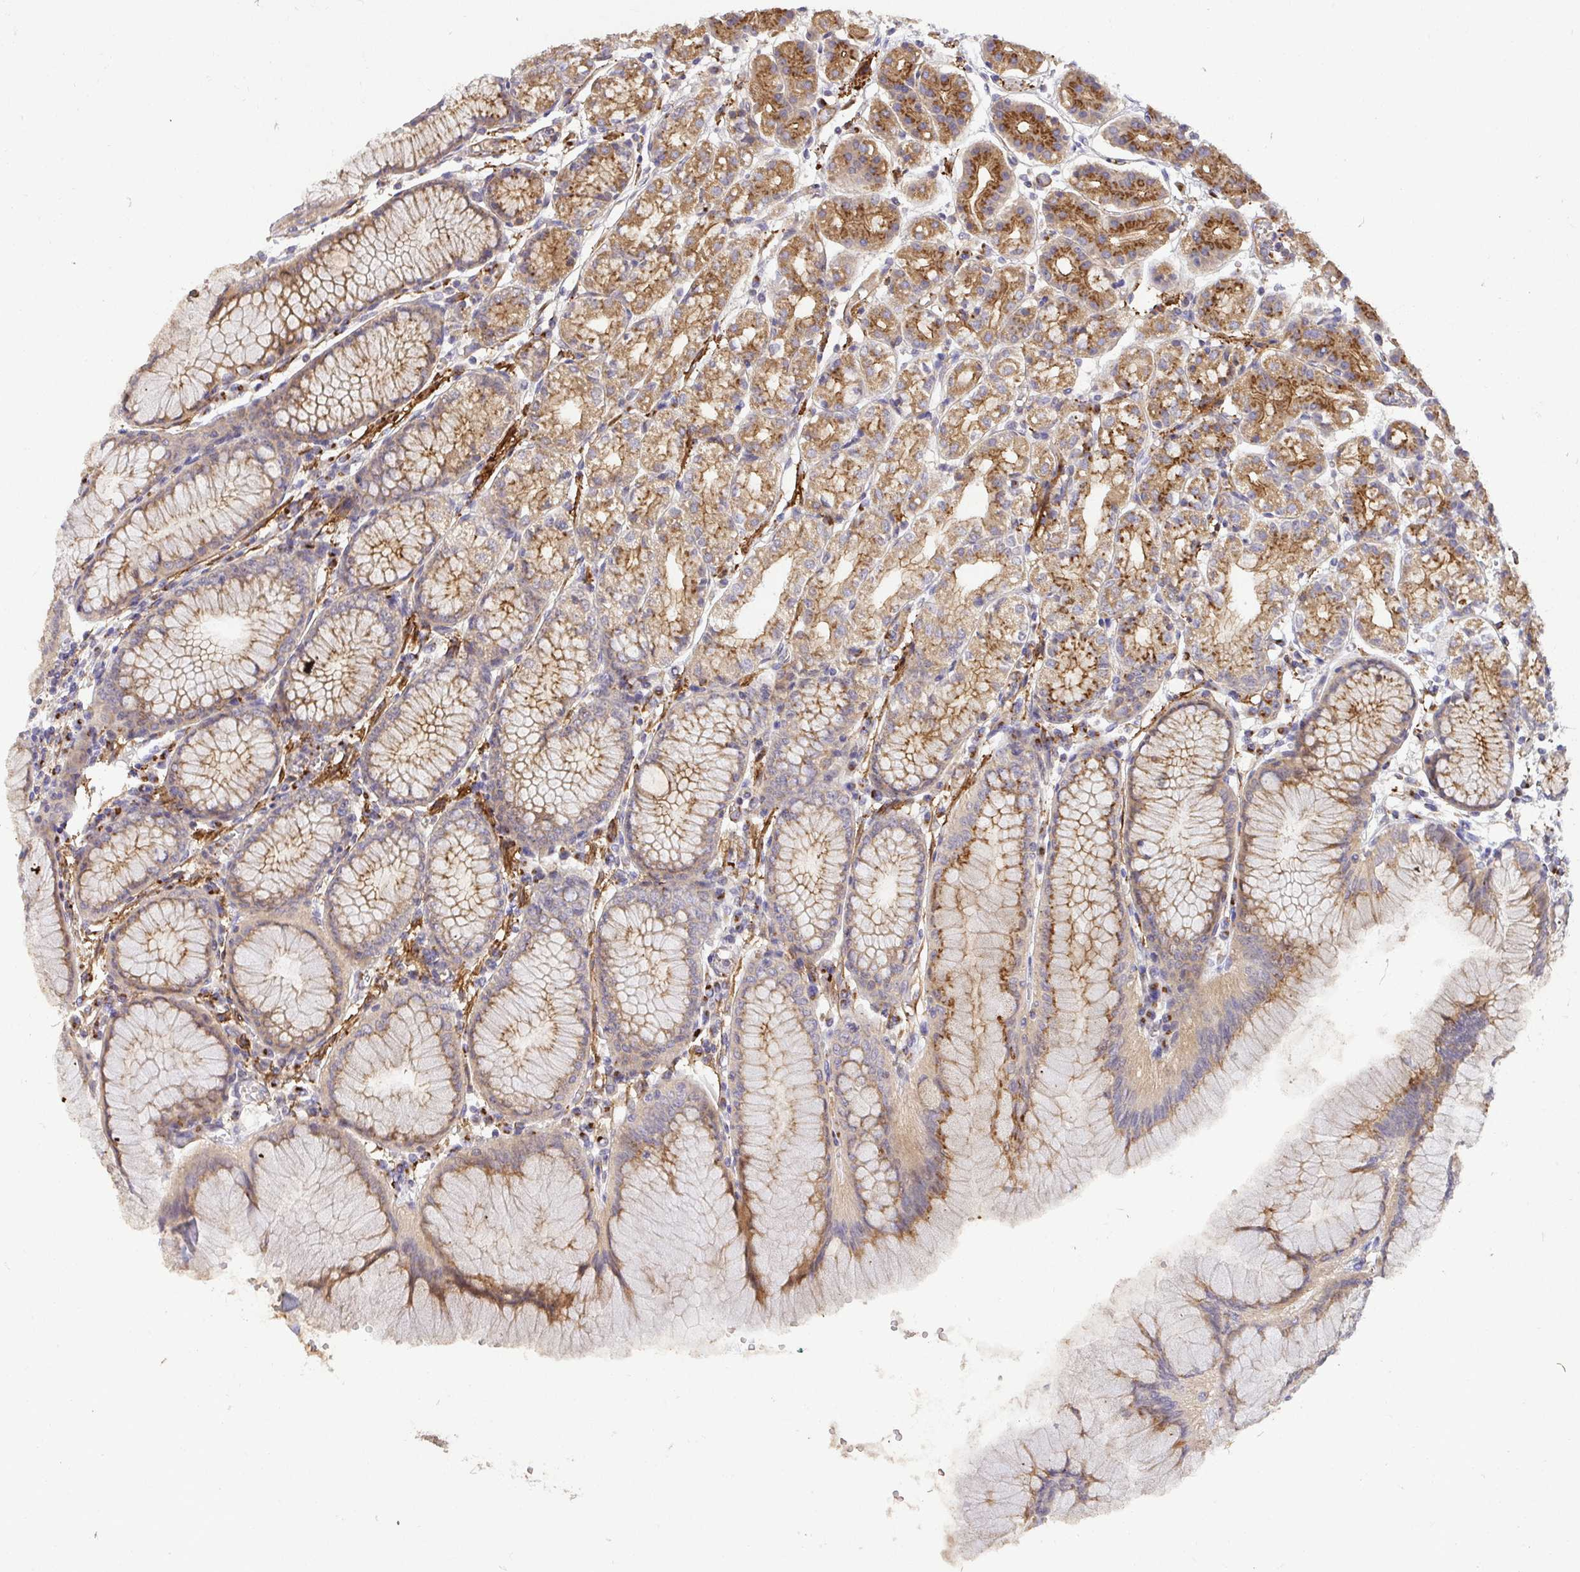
{"staining": {"intensity": "moderate", "quantity": ">75%", "location": "cytoplasmic/membranous"}, "tissue": "stomach", "cell_type": "Glandular cells", "image_type": "normal", "snomed": [{"axis": "morphology", "description": "Normal tissue, NOS"}, {"axis": "topography", "description": "Stomach"}], "caption": "A medium amount of moderate cytoplasmic/membranous positivity is appreciated in about >75% of glandular cells in normal stomach.", "gene": "TM9SF4", "patient": {"sex": "female", "age": 57}}